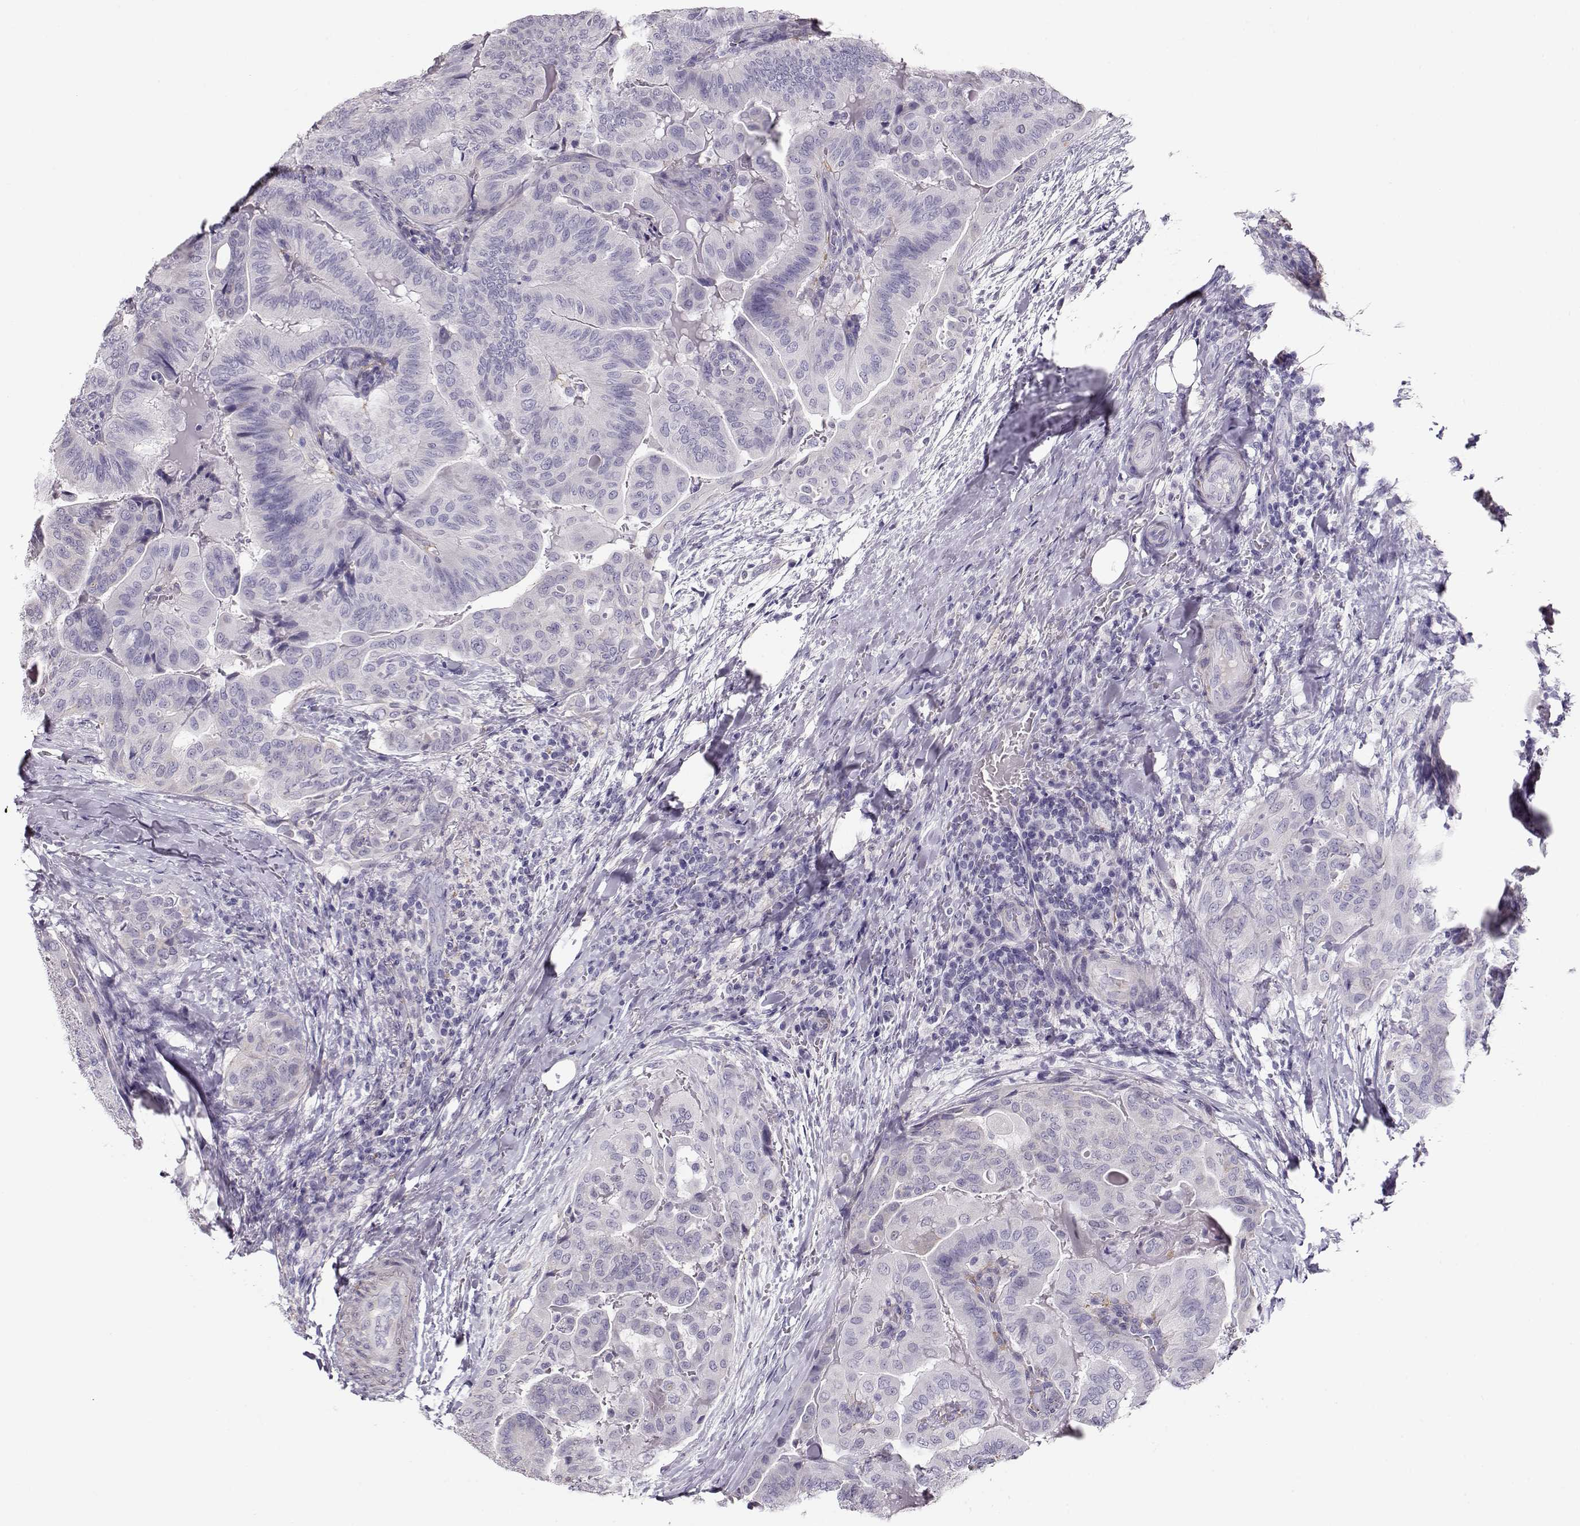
{"staining": {"intensity": "negative", "quantity": "none", "location": "none"}, "tissue": "thyroid cancer", "cell_type": "Tumor cells", "image_type": "cancer", "snomed": [{"axis": "morphology", "description": "Papillary adenocarcinoma, NOS"}, {"axis": "topography", "description": "Thyroid gland"}], "caption": "Thyroid cancer (papillary adenocarcinoma) was stained to show a protein in brown. There is no significant positivity in tumor cells.", "gene": "RBM44", "patient": {"sex": "female", "age": 68}}